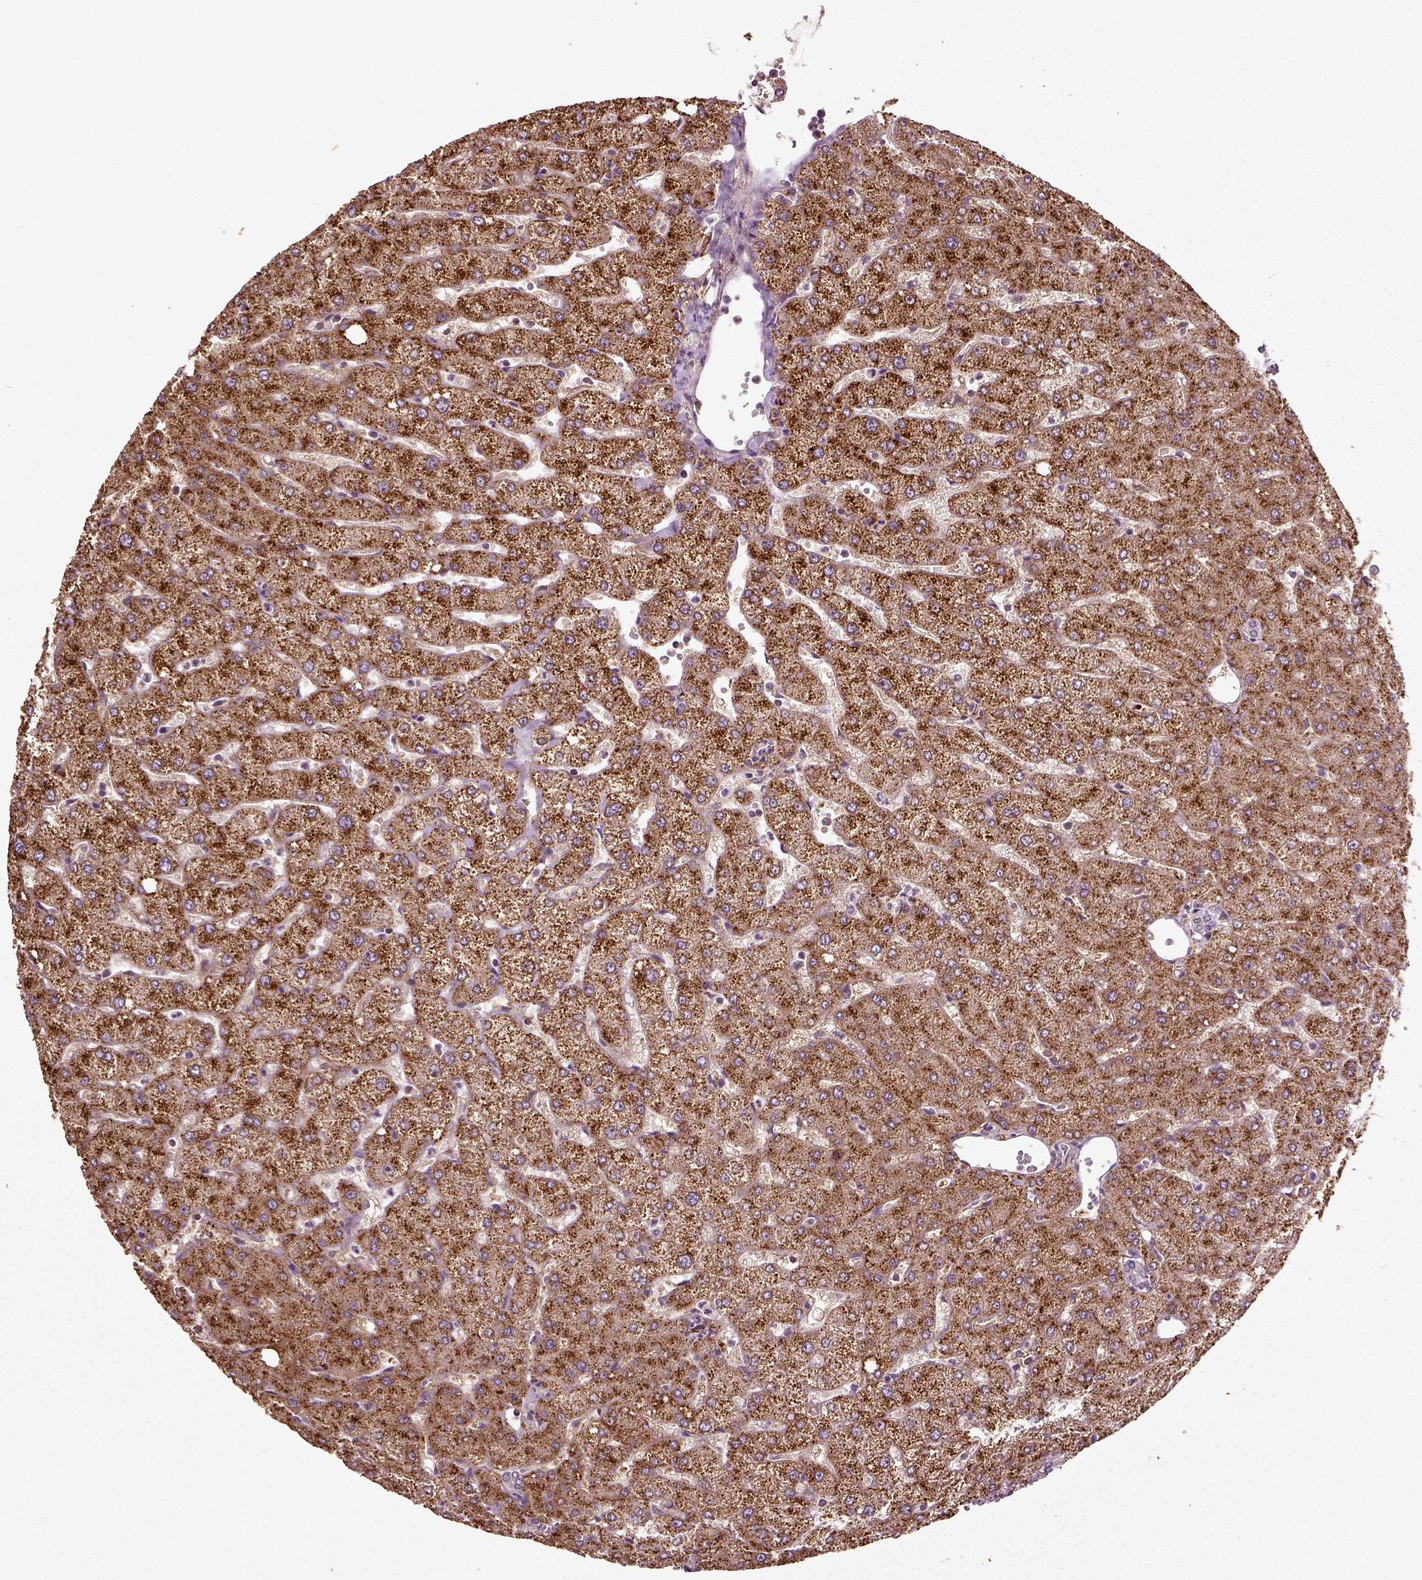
{"staining": {"intensity": "negative", "quantity": "none", "location": "none"}, "tissue": "liver", "cell_type": "Cholangiocytes", "image_type": "normal", "snomed": [{"axis": "morphology", "description": "Normal tissue, NOS"}, {"axis": "topography", "description": "Liver"}], "caption": "IHC histopathology image of benign liver: human liver stained with DAB (3,3'-diaminobenzidine) demonstrates no significant protein staining in cholangiocytes.", "gene": "ERV3", "patient": {"sex": "female", "age": 54}}